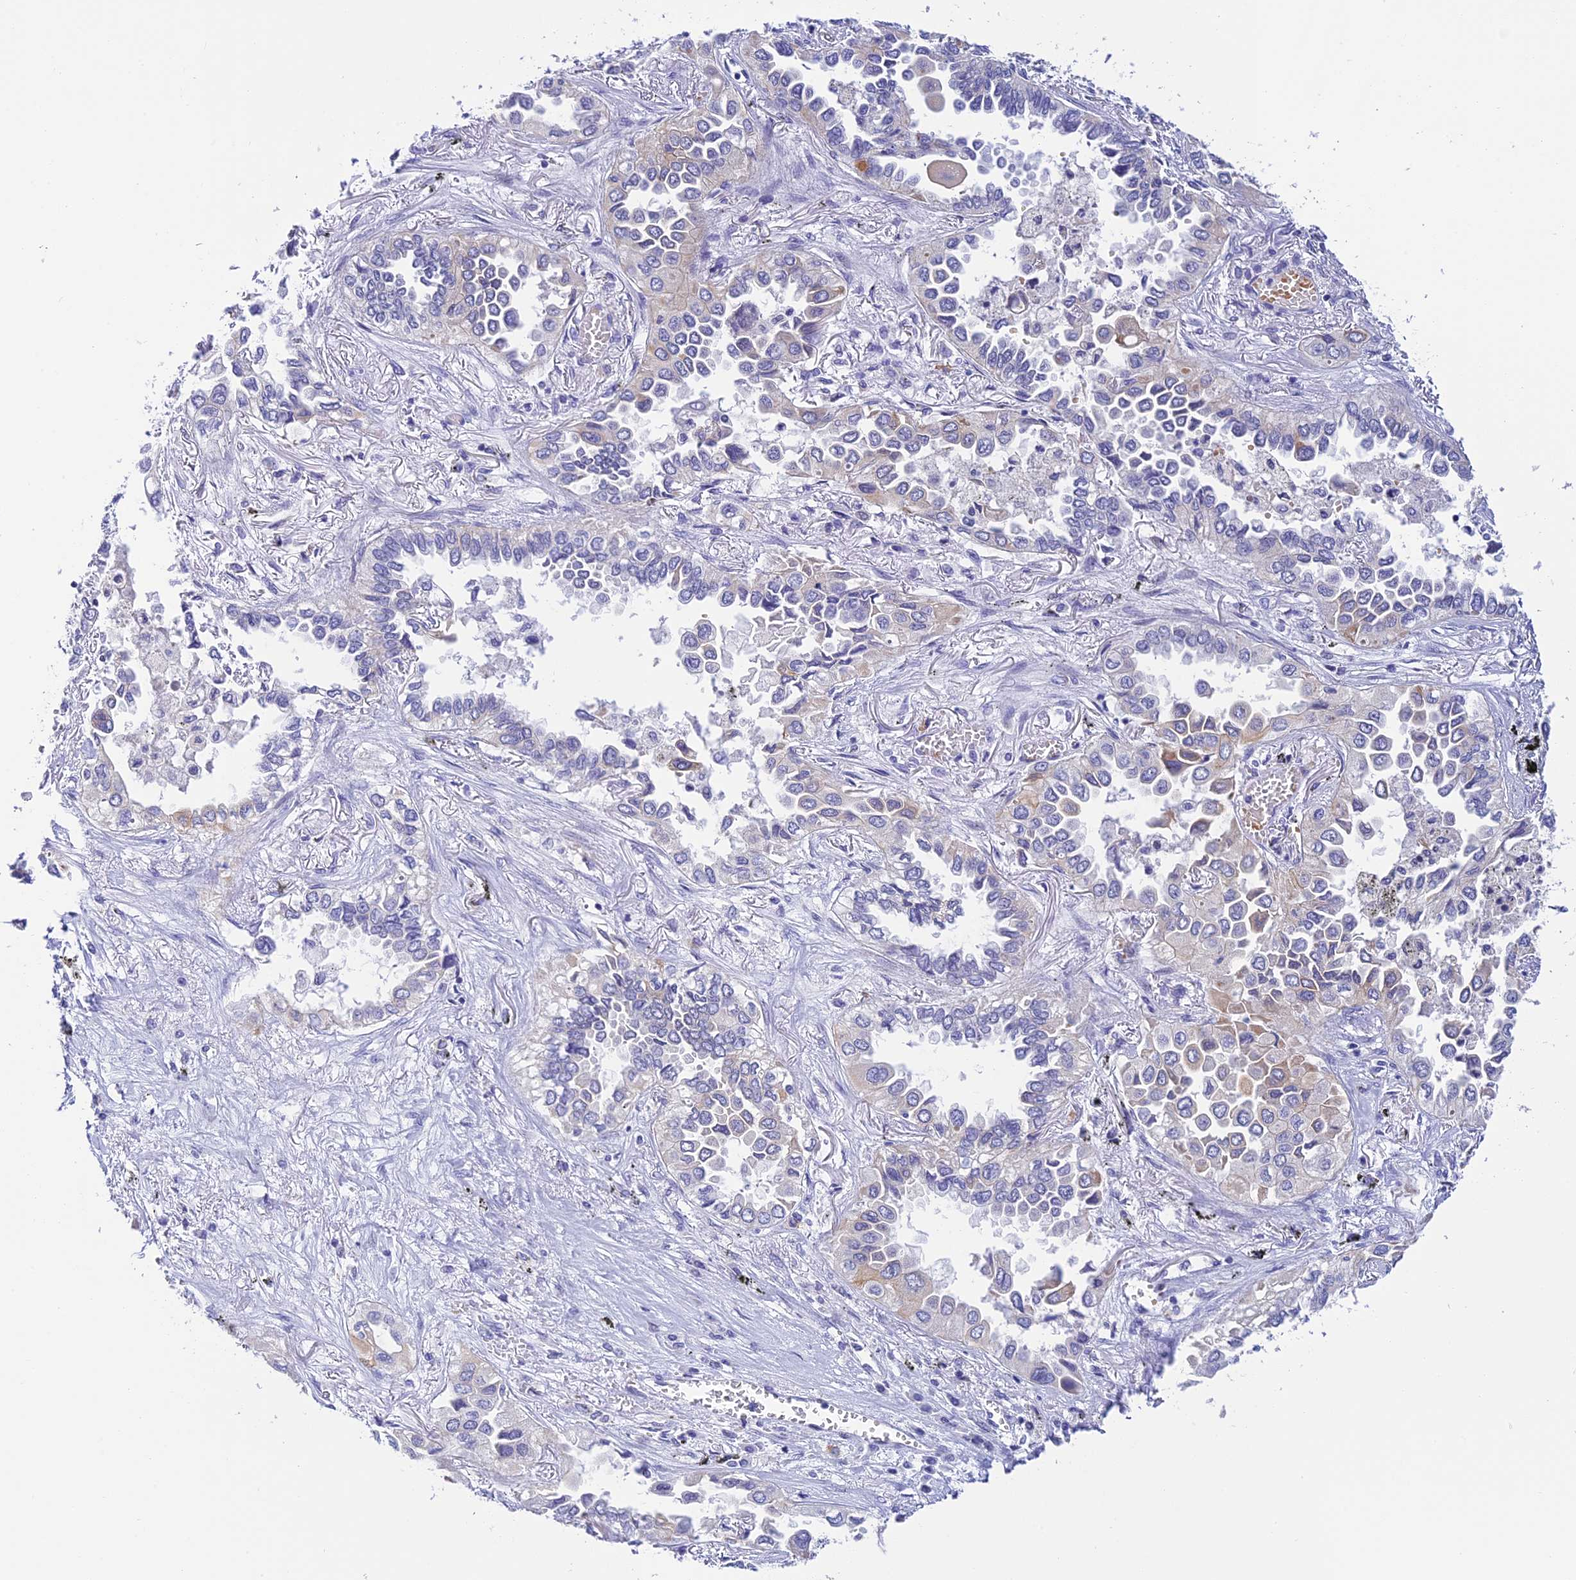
{"staining": {"intensity": "negative", "quantity": "none", "location": "none"}, "tissue": "lung cancer", "cell_type": "Tumor cells", "image_type": "cancer", "snomed": [{"axis": "morphology", "description": "Adenocarcinoma, NOS"}, {"axis": "topography", "description": "Lung"}], "caption": "Lung adenocarcinoma was stained to show a protein in brown. There is no significant positivity in tumor cells.", "gene": "RASGEF1B", "patient": {"sex": "female", "age": 76}}